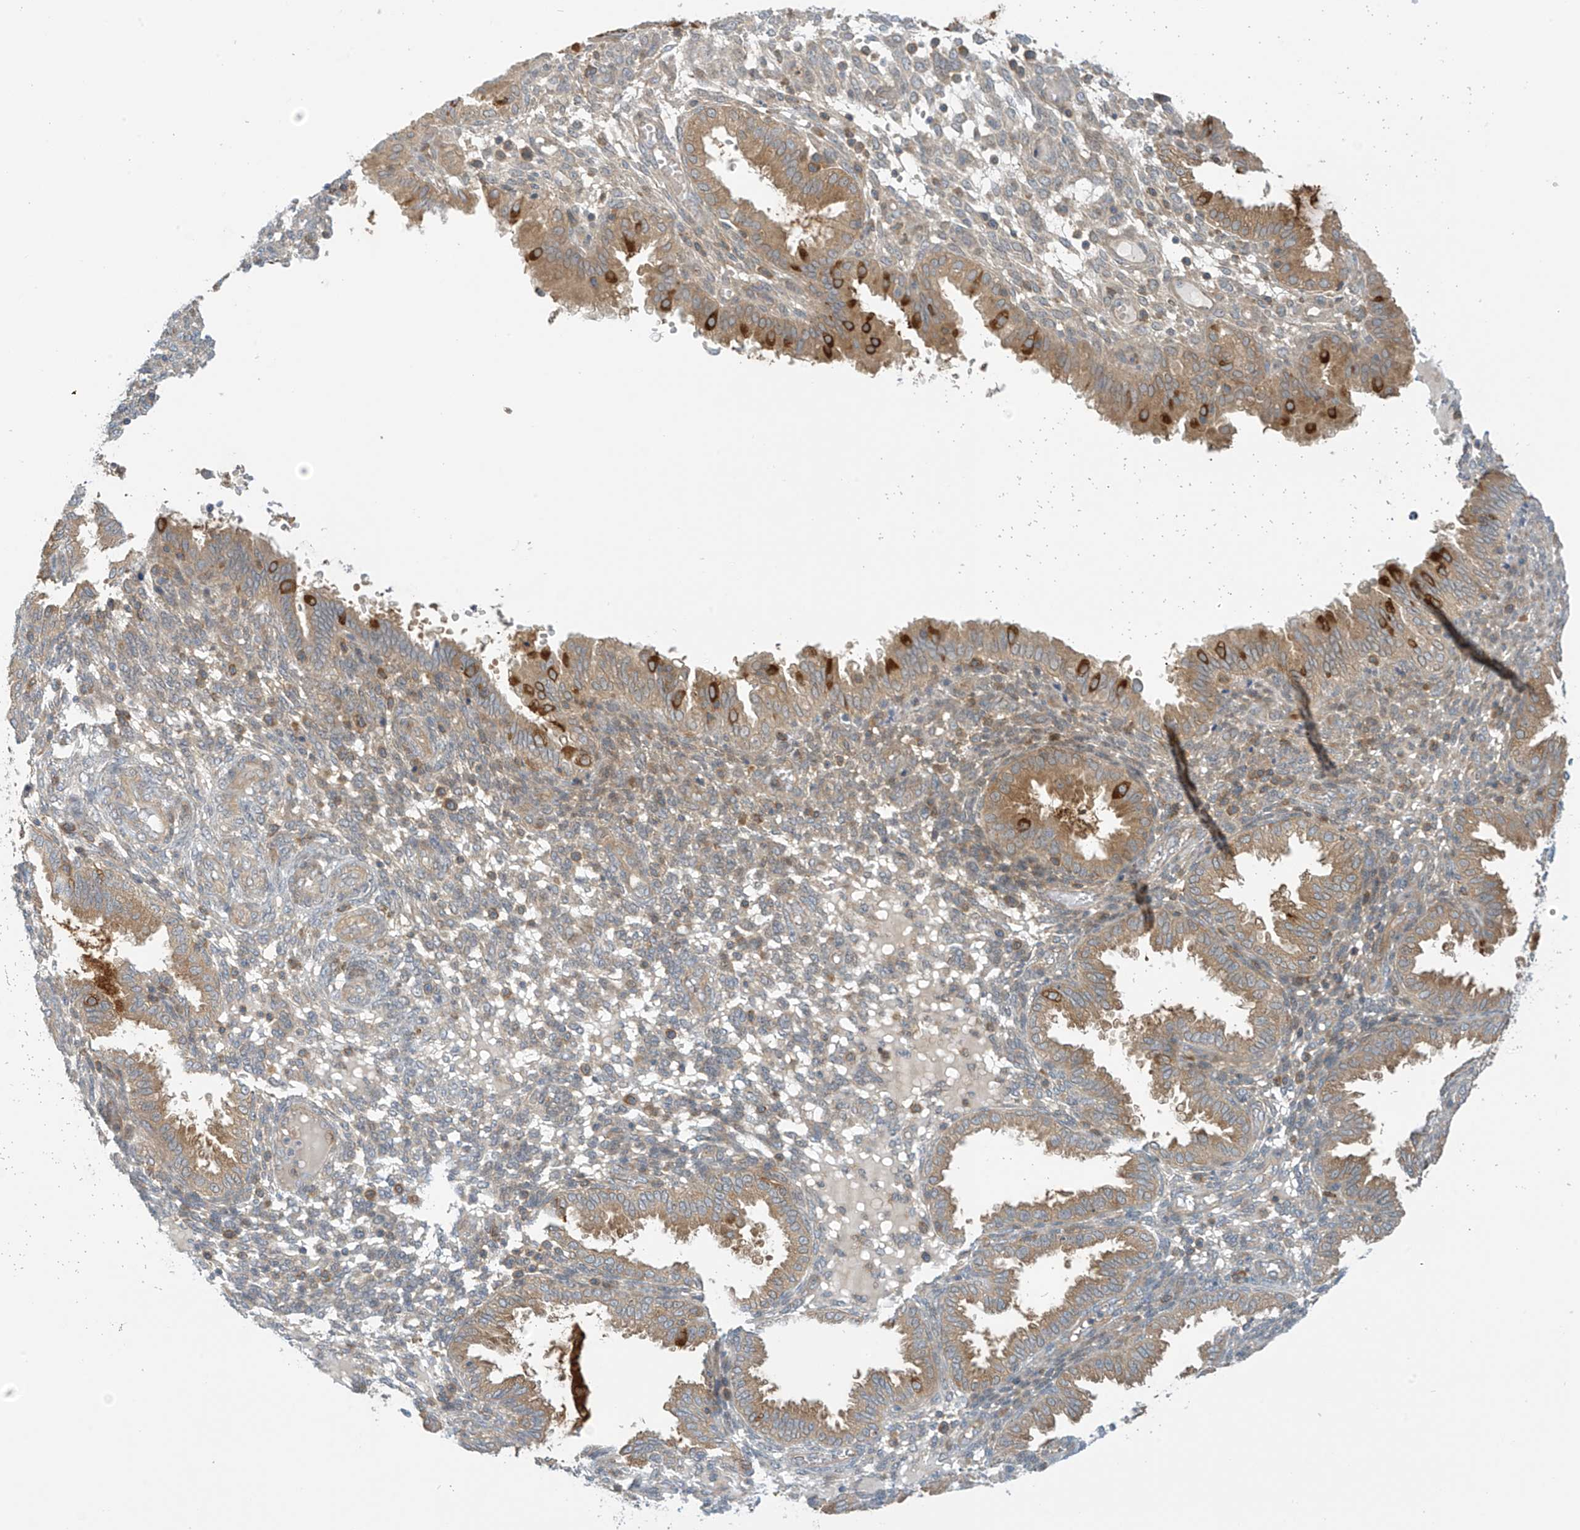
{"staining": {"intensity": "weak", "quantity": "<25%", "location": "cytoplasmic/membranous"}, "tissue": "endometrium", "cell_type": "Cells in endometrial stroma", "image_type": "normal", "snomed": [{"axis": "morphology", "description": "Normal tissue, NOS"}, {"axis": "topography", "description": "Endometrium"}], "caption": "This is an IHC photomicrograph of benign endometrium. There is no positivity in cells in endometrial stroma.", "gene": "FSD1L", "patient": {"sex": "female", "age": 33}}